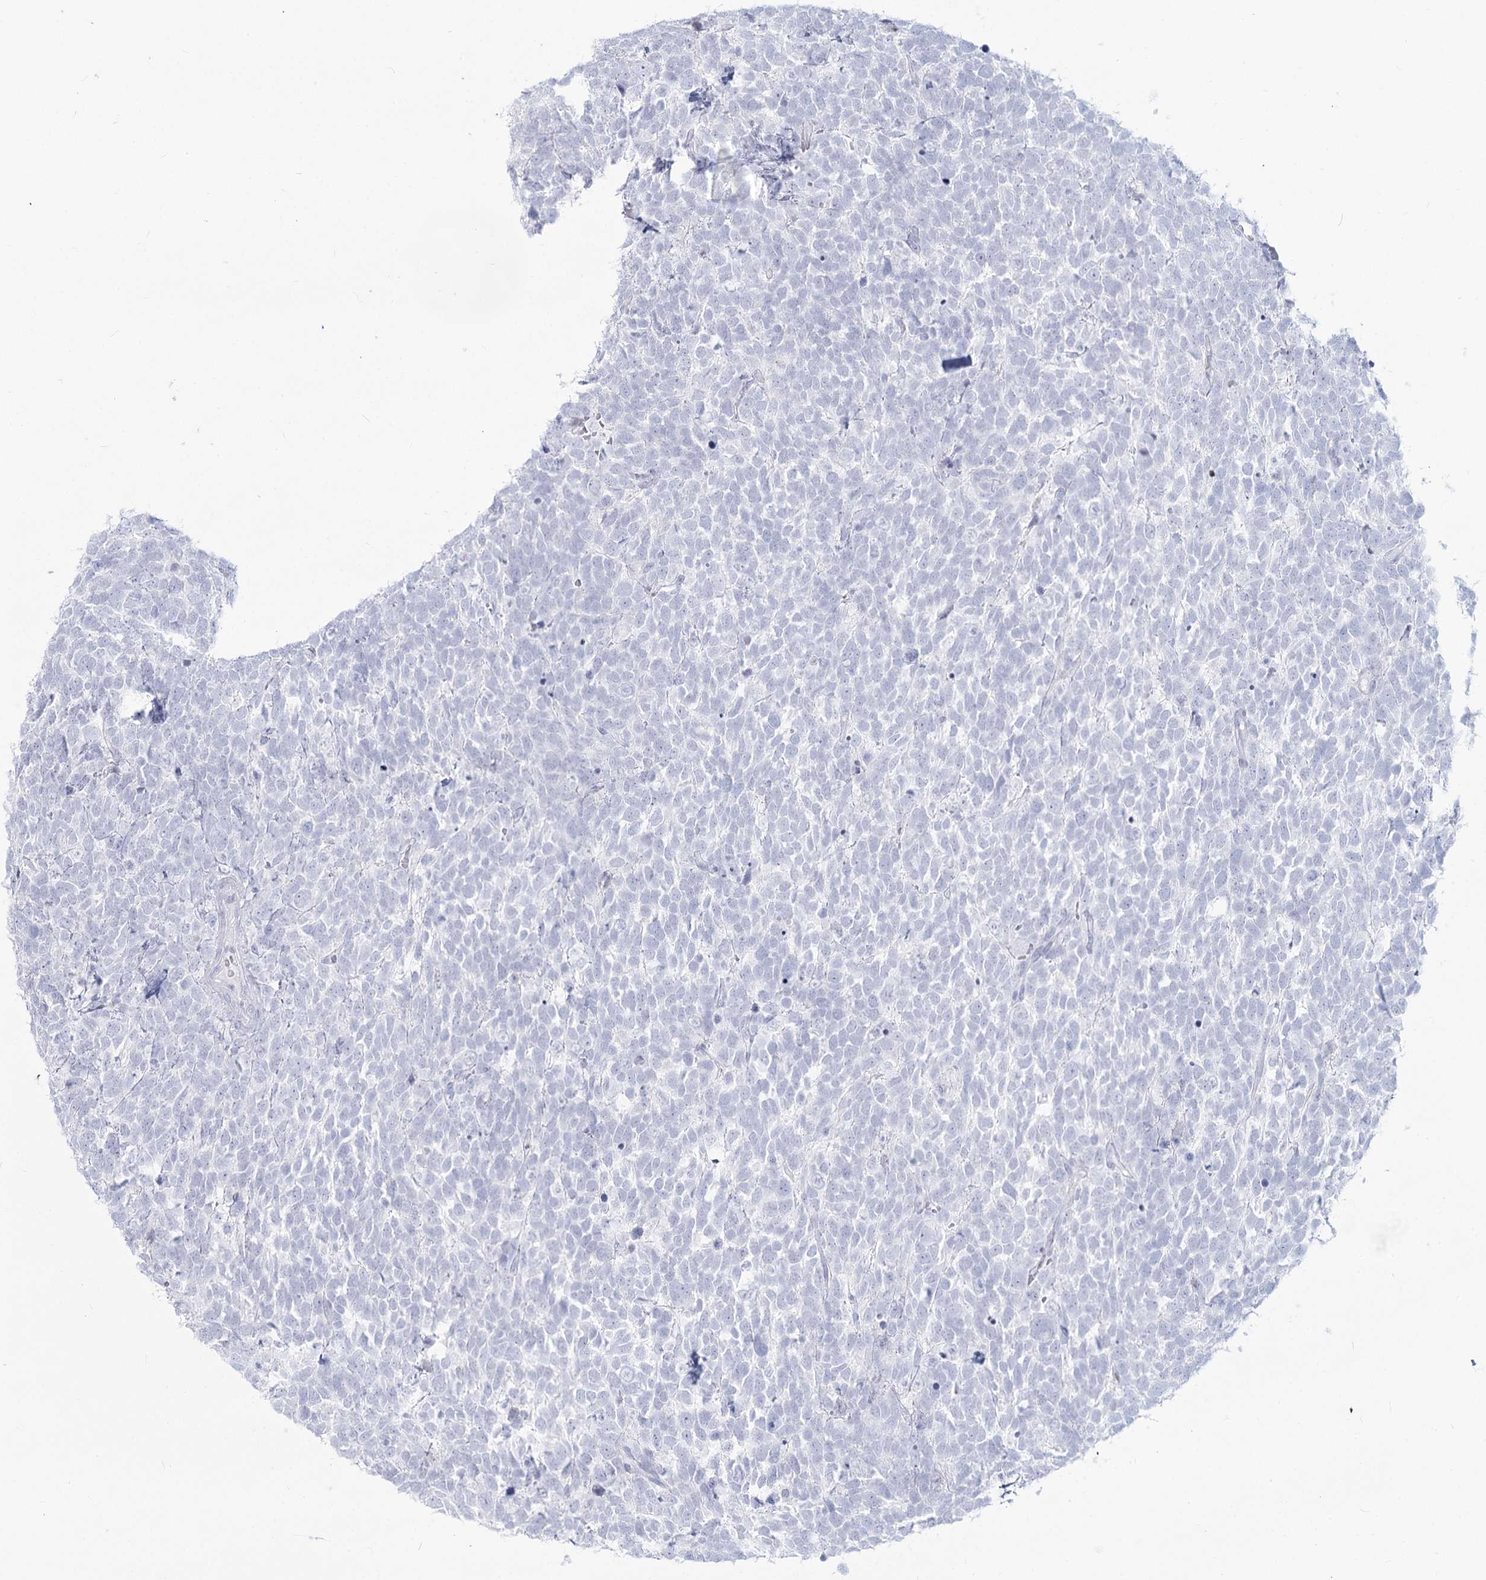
{"staining": {"intensity": "negative", "quantity": "none", "location": "none"}, "tissue": "urothelial cancer", "cell_type": "Tumor cells", "image_type": "cancer", "snomed": [{"axis": "morphology", "description": "Urothelial carcinoma, High grade"}, {"axis": "topography", "description": "Urinary bladder"}], "caption": "A micrograph of human urothelial cancer is negative for staining in tumor cells.", "gene": "SLC6A19", "patient": {"sex": "female", "age": 82}}